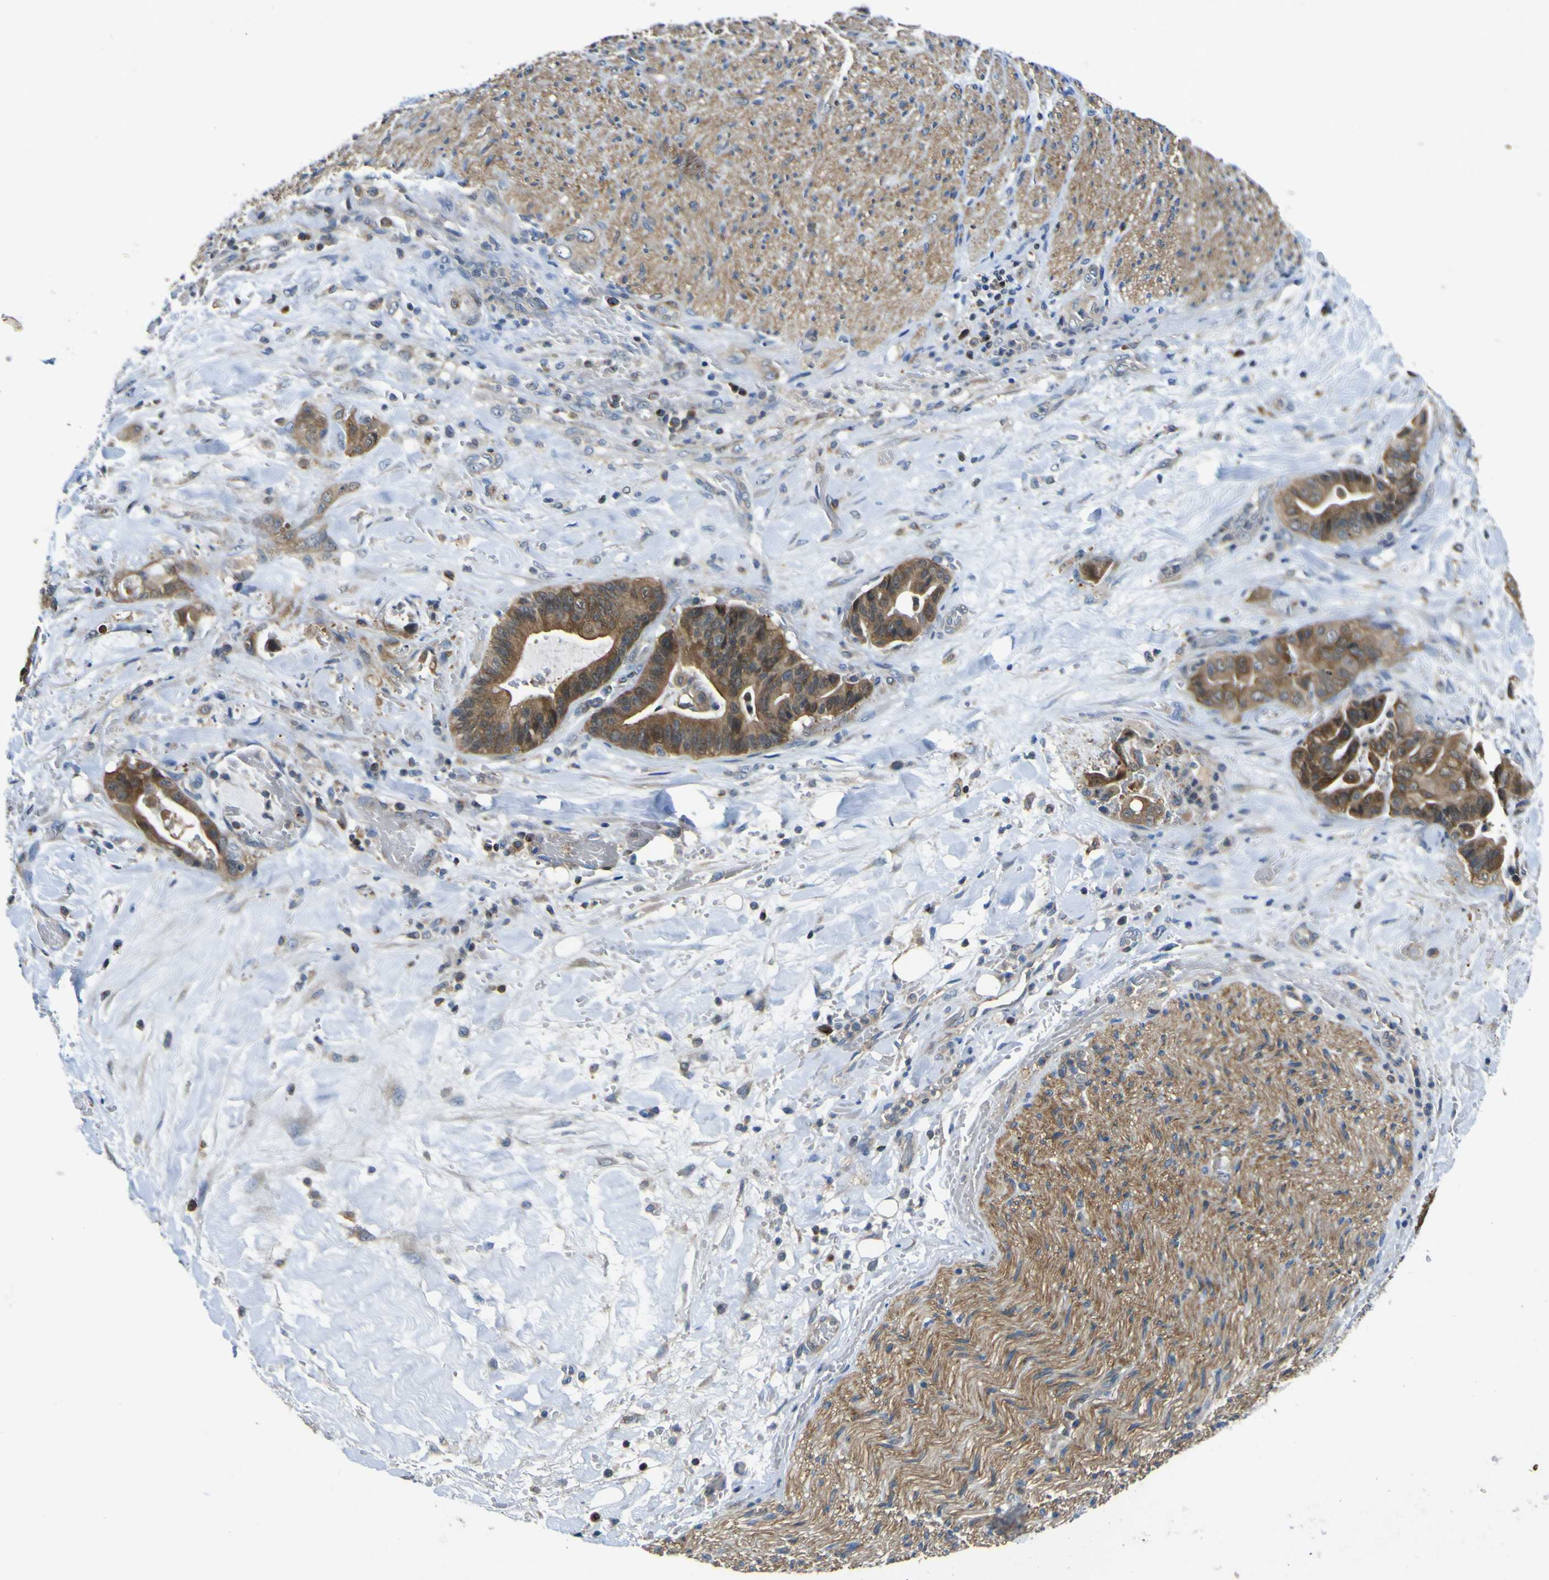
{"staining": {"intensity": "strong", "quantity": ">75%", "location": "cytoplasmic/membranous"}, "tissue": "liver cancer", "cell_type": "Tumor cells", "image_type": "cancer", "snomed": [{"axis": "morphology", "description": "Cholangiocarcinoma"}, {"axis": "topography", "description": "Liver"}], "caption": "Tumor cells demonstrate high levels of strong cytoplasmic/membranous positivity in about >75% of cells in human cholangiocarcinoma (liver).", "gene": "EML2", "patient": {"sex": "female", "age": 61}}